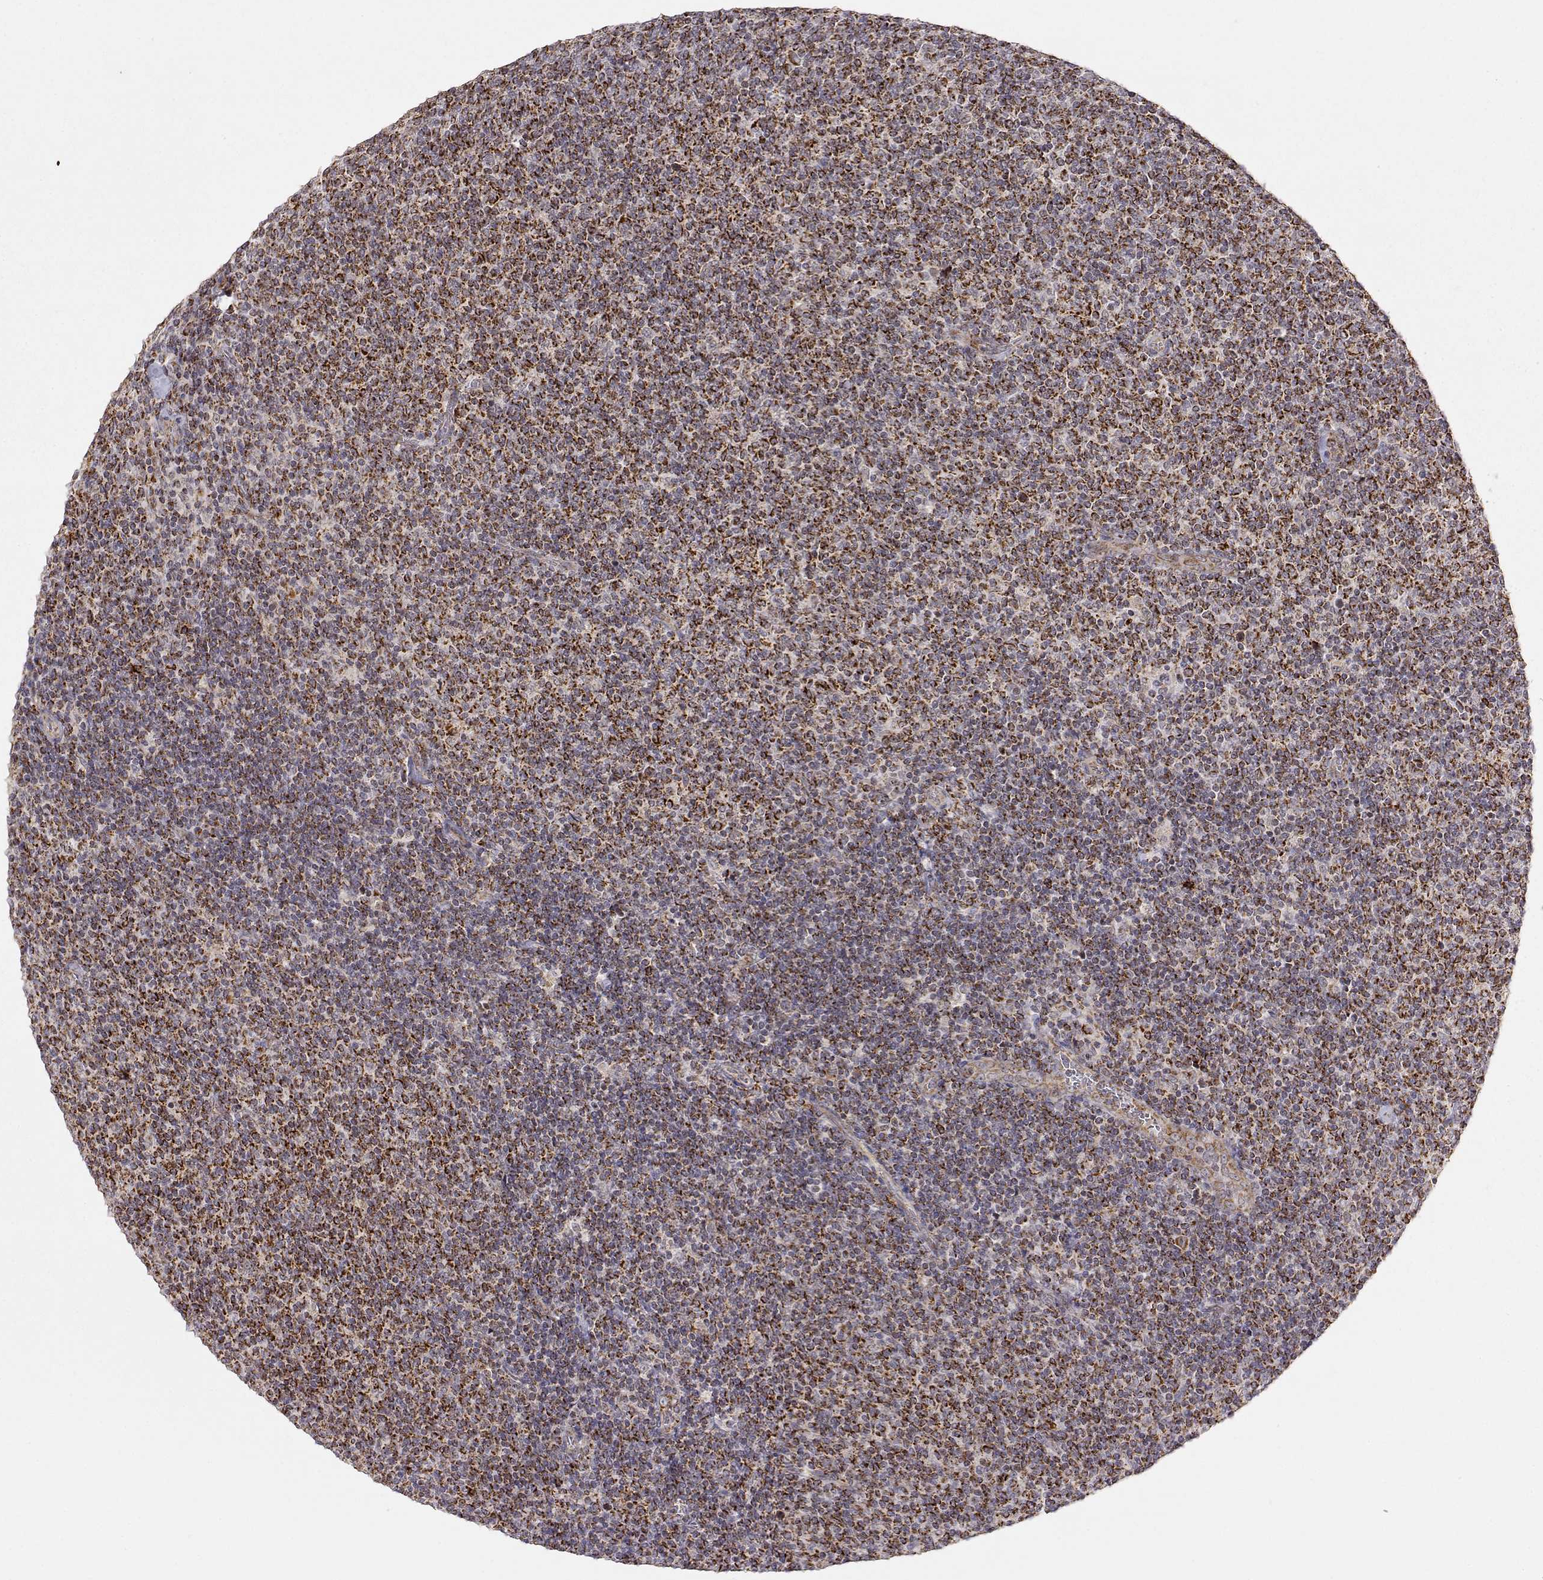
{"staining": {"intensity": "strong", "quantity": ">75%", "location": "cytoplasmic/membranous"}, "tissue": "lymphoma", "cell_type": "Tumor cells", "image_type": "cancer", "snomed": [{"axis": "morphology", "description": "Malignant lymphoma, non-Hodgkin's type, Low grade"}, {"axis": "topography", "description": "Lymph node"}], "caption": "There is high levels of strong cytoplasmic/membranous staining in tumor cells of lymphoma, as demonstrated by immunohistochemical staining (brown color).", "gene": "EXOG", "patient": {"sex": "male", "age": 52}}